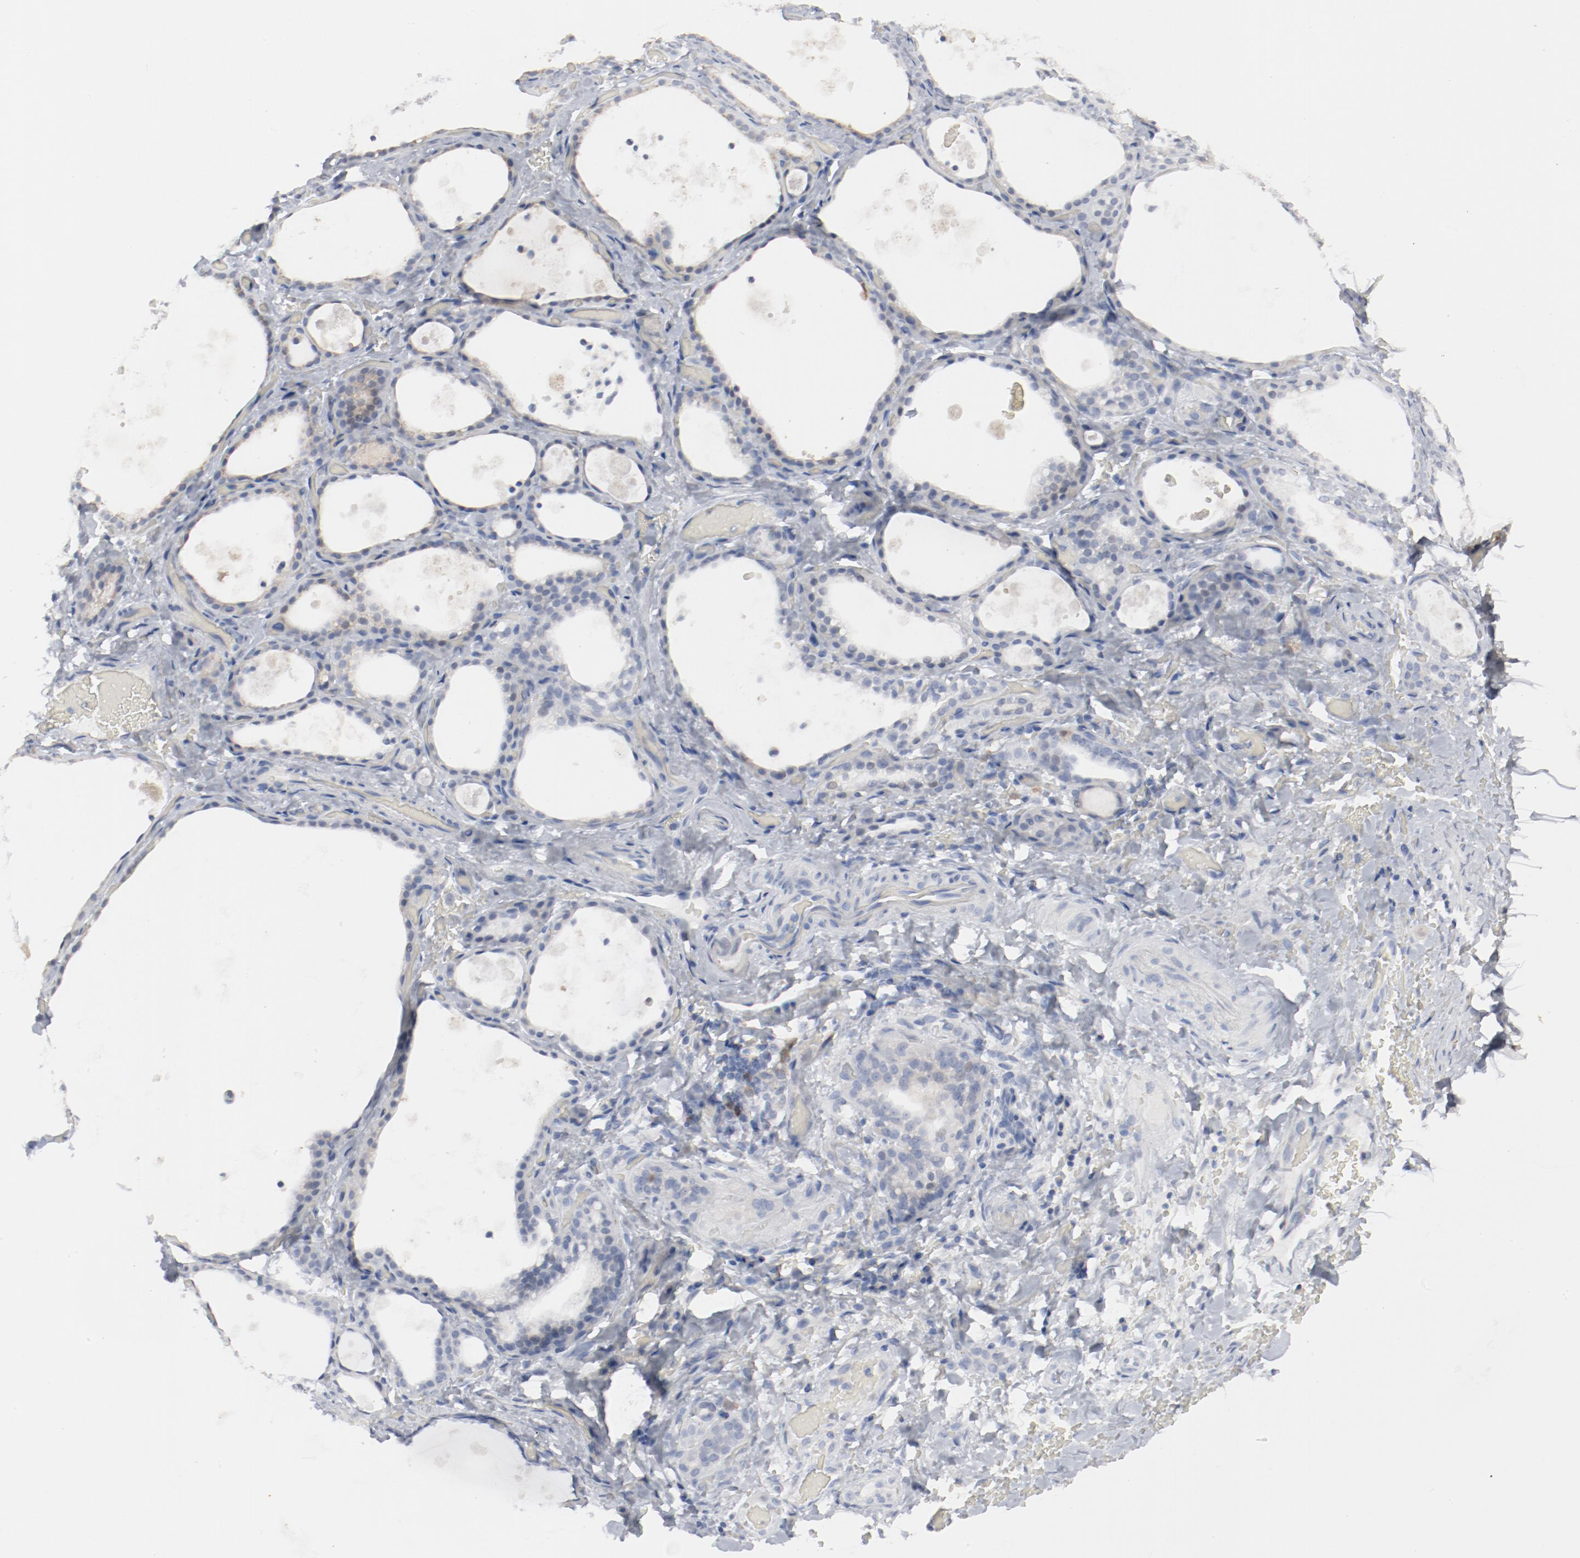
{"staining": {"intensity": "negative", "quantity": "none", "location": "none"}, "tissue": "thyroid gland", "cell_type": "Glandular cells", "image_type": "normal", "snomed": [{"axis": "morphology", "description": "Normal tissue, NOS"}, {"axis": "topography", "description": "Thyroid gland"}], "caption": "An immunohistochemistry histopathology image of normal thyroid gland is shown. There is no staining in glandular cells of thyroid gland.", "gene": "CDK1", "patient": {"sex": "male", "age": 61}}